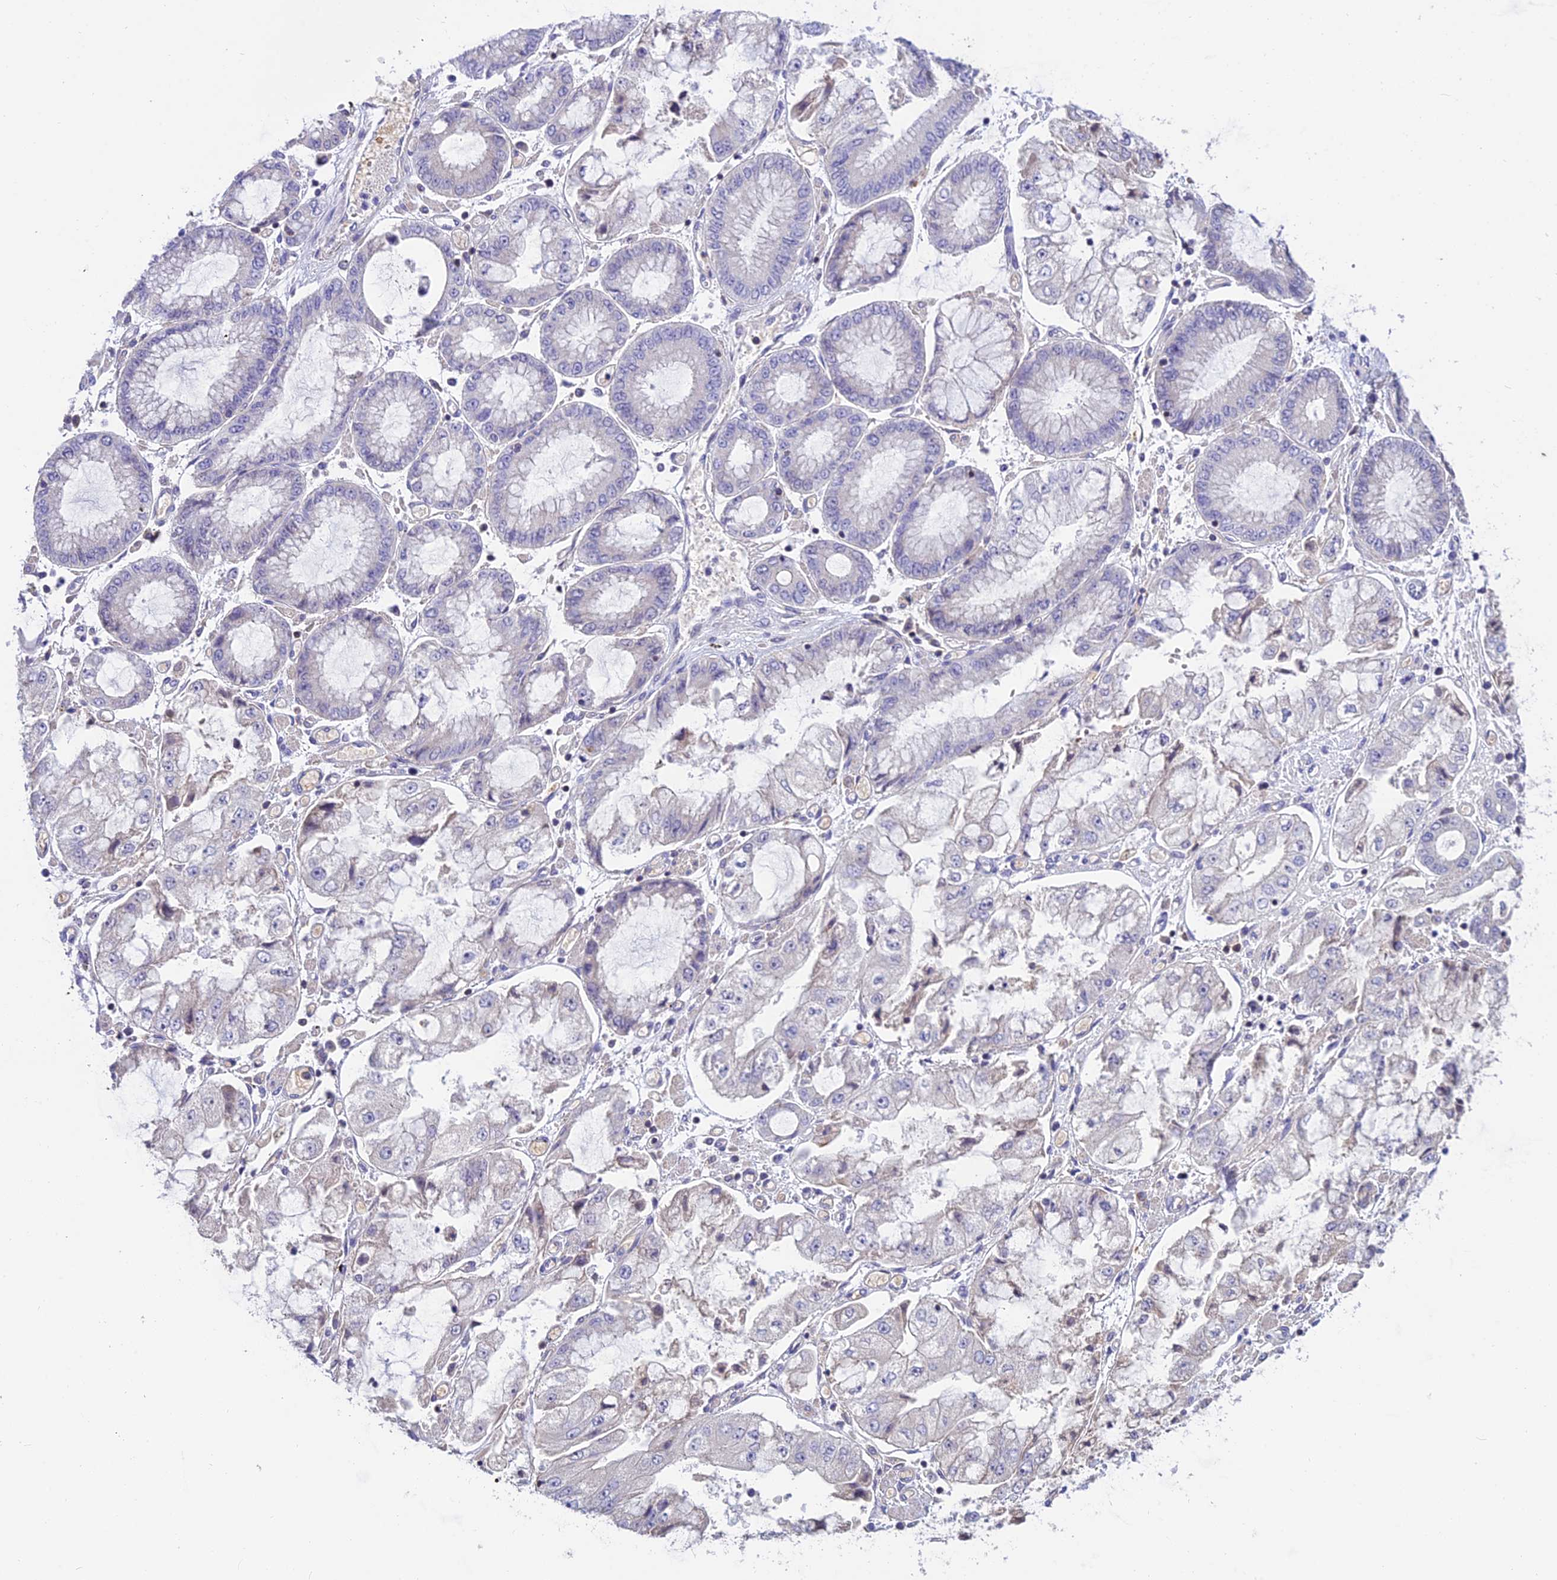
{"staining": {"intensity": "negative", "quantity": "none", "location": "none"}, "tissue": "stomach cancer", "cell_type": "Tumor cells", "image_type": "cancer", "snomed": [{"axis": "morphology", "description": "Adenocarcinoma, NOS"}, {"axis": "topography", "description": "Stomach"}], "caption": "Immunohistochemical staining of stomach cancer displays no significant expression in tumor cells.", "gene": "LPXN", "patient": {"sex": "male", "age": 76}}